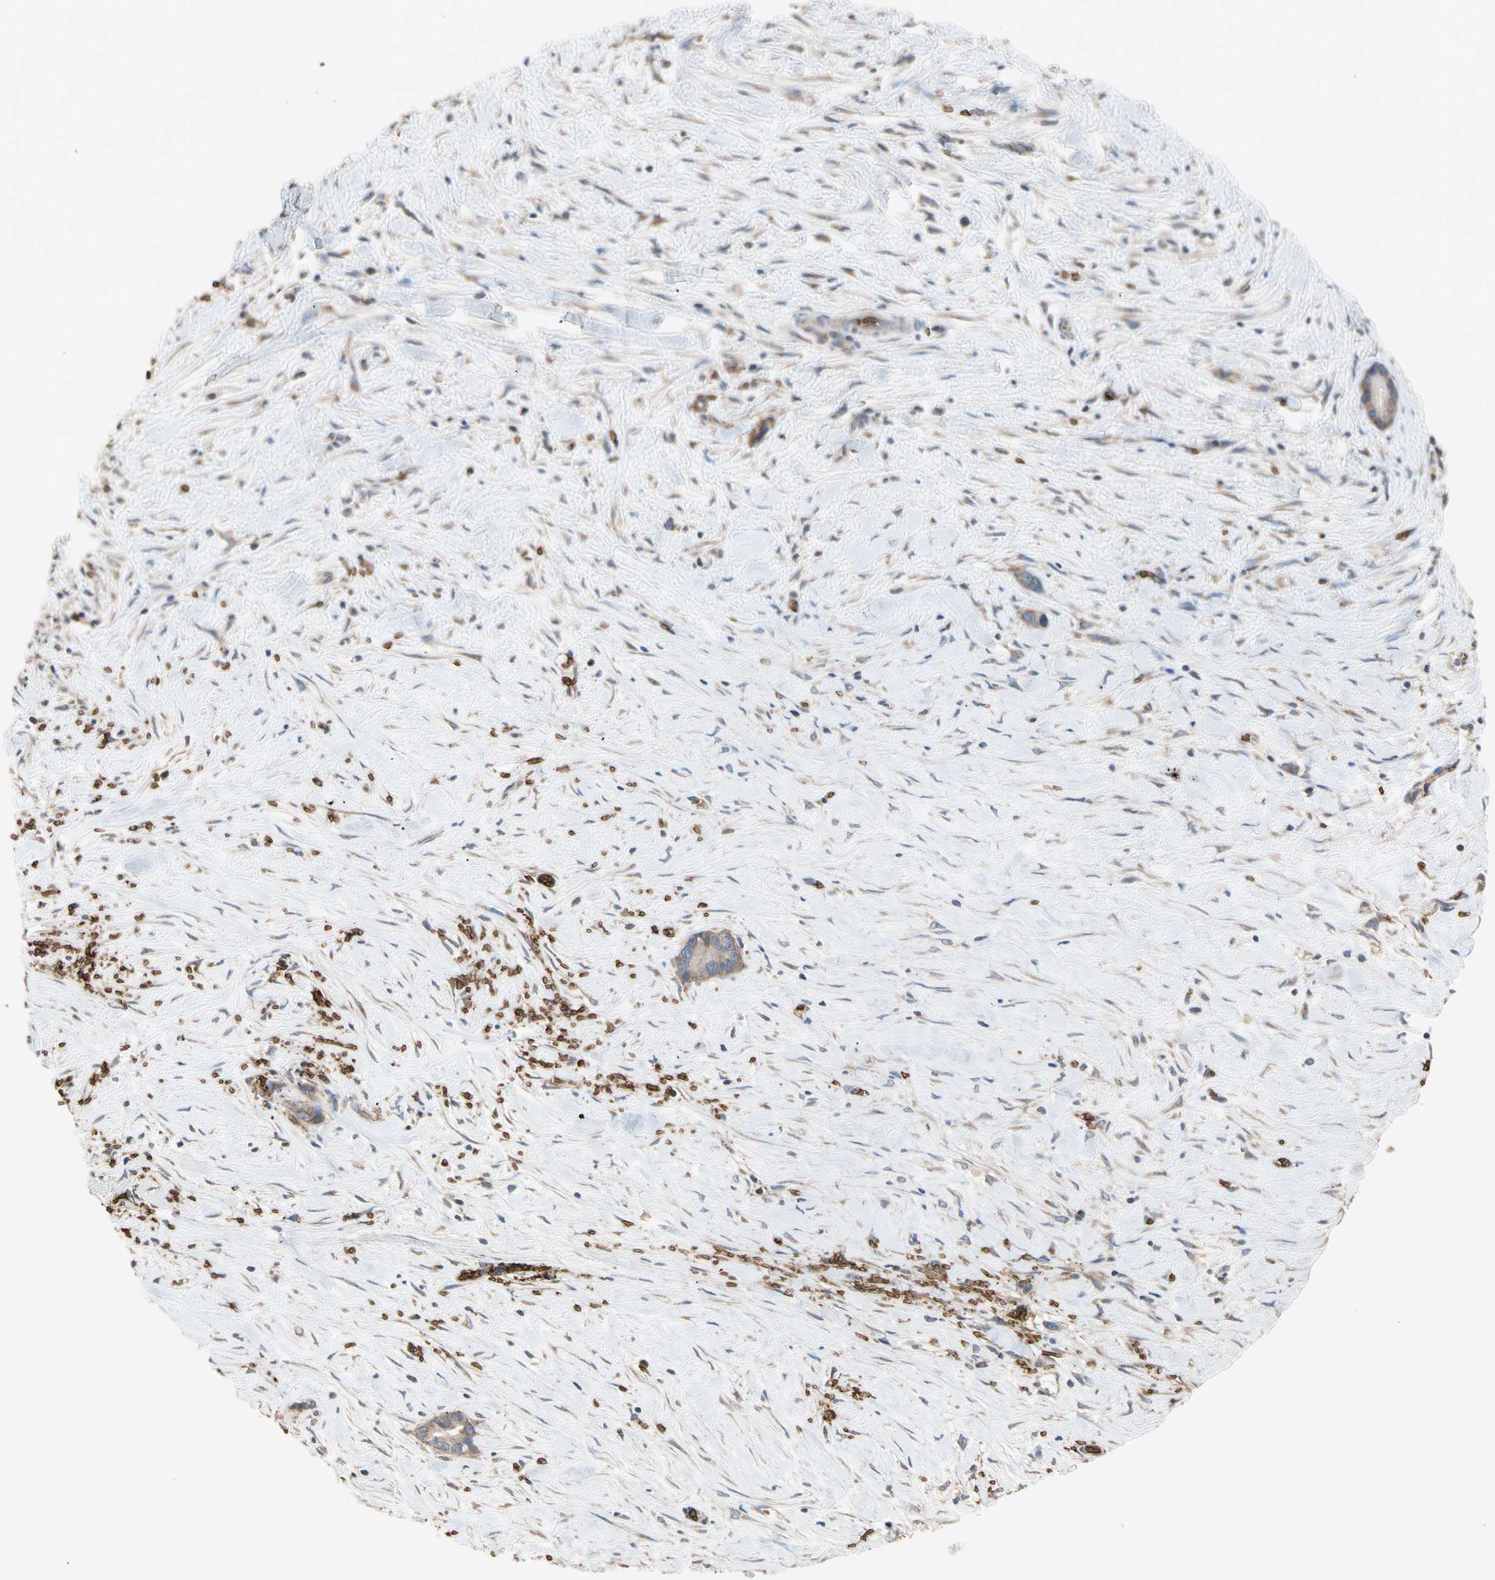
{"staining": {"intensity": "moderate", "quantity": ">75%", "location": "cytoplasmic/membranous"}, "tissue": "liver cancer", "cell_type": "Tumor cells", "image_type": "cancer", "snomed": [{"axis": "morphology", "description": "Cholangiocarcinoma"}, {"axis": "topography", "description": "Liver"}], "caption": "Liver cancer was stained to show a protein in brown. There is medium levels of moderate cytoplasmic/membranous positivity in approximately >75% of tumor cells. (Stains: DAB in brown, nuclei in blue, Microscopy: brightfield microscopy at high magnification).", "gene": "RIOK2", "patient": {"sex": "female", "age": 55}}